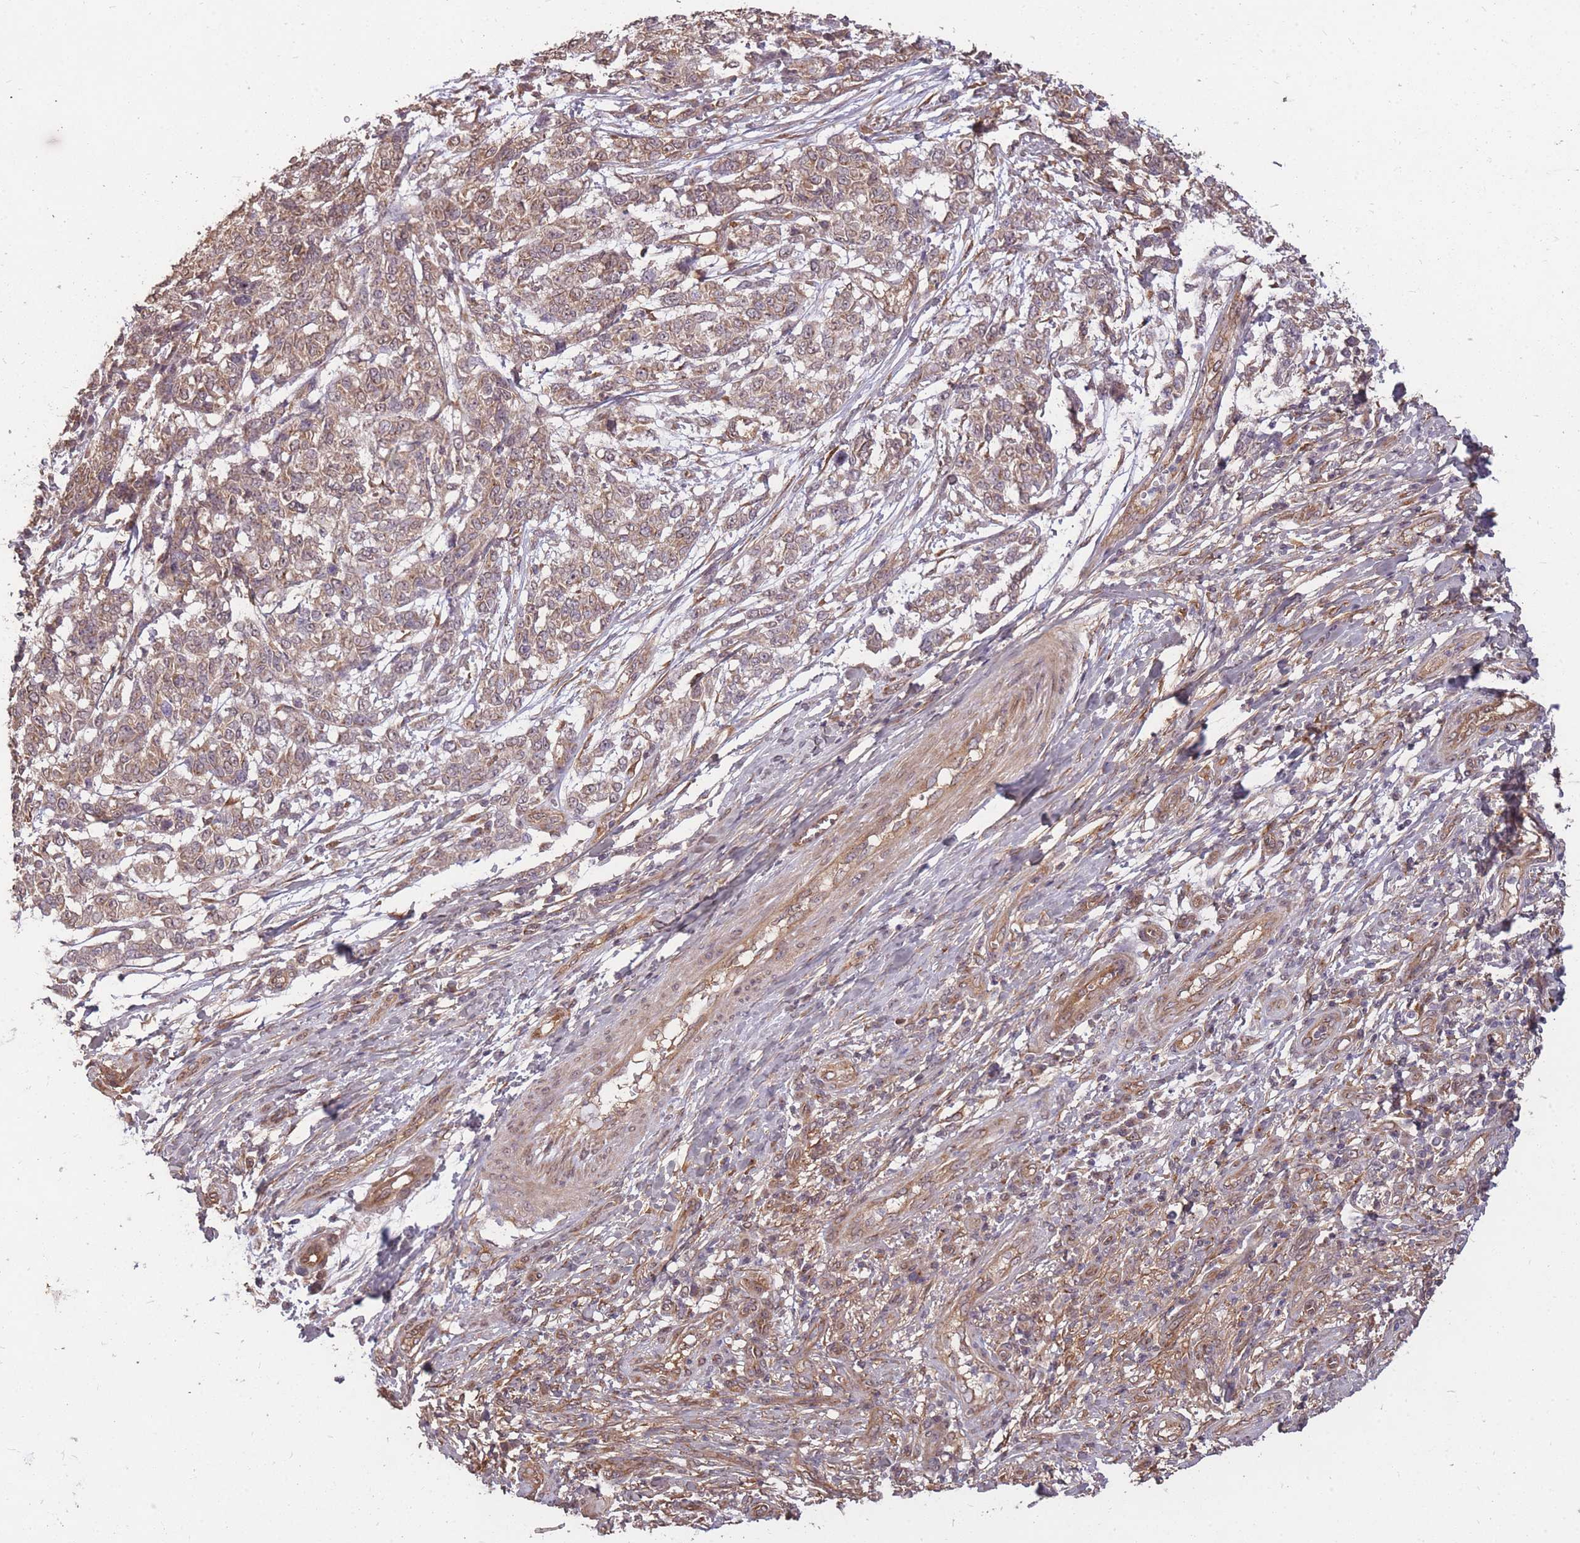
{"staining": {"intensity": "weak", "quantity": "25%-75%", "location": "cytoplasmic/membranous"}, "tissue": "melanoma", "cell_type": "Tumor cells", "image_type": "cancer", "snomed": [{"axis": "morphology", "description": "Malignant melanoma, NOS"}, {"axis": "topography", "description": "Skin"}], "caption": "Brown immunohistochemical staining in malignant melanoma shows weak cytoplasmic/membranous staining in approximately 25%-75% of tumor cells.", "gene": "DYNC1LI2", "patient": {"sex": "male", "age": 49}}